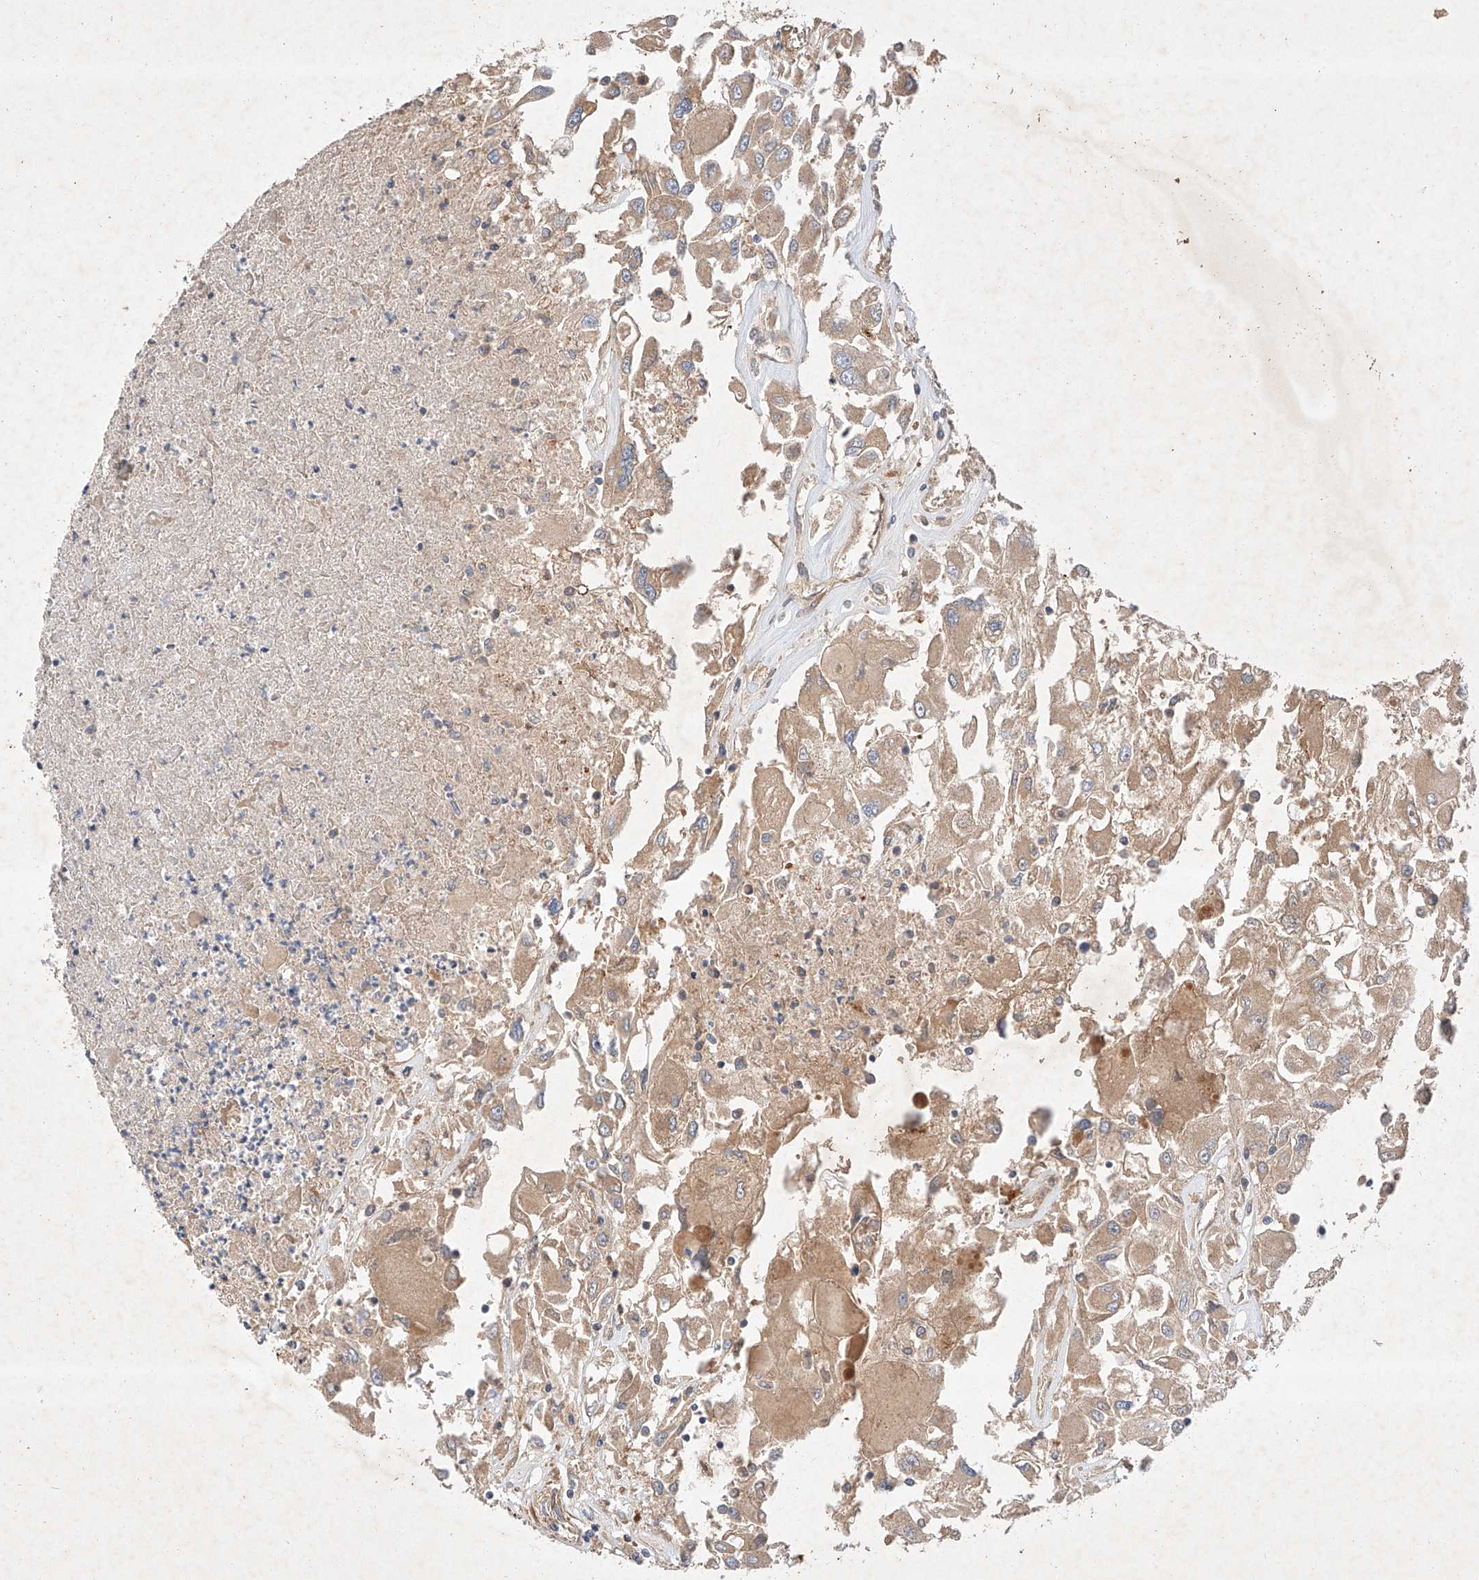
{"staining": {"intensity": "moderate", "quantity": ">75%", "location": "cytoplasmic/membranous"}, "tissue": "renal cancer", "cell_type": "Tumor cells", "image_type": "cancer", "snomed": [{"axis": "morphology", "description": "Adenocarcinoma, NOS"}, {"axis": "topography", "description": "Kidney"}], "caption": "Immunohistochemistry of adenocarcinoma (renal) reveals medium levels of moderate cytoplasmic/membranous staining in approximately >75% of tumor cells.", "gene": "RAB23", "patient": {"sex": "female", "age": 52}}